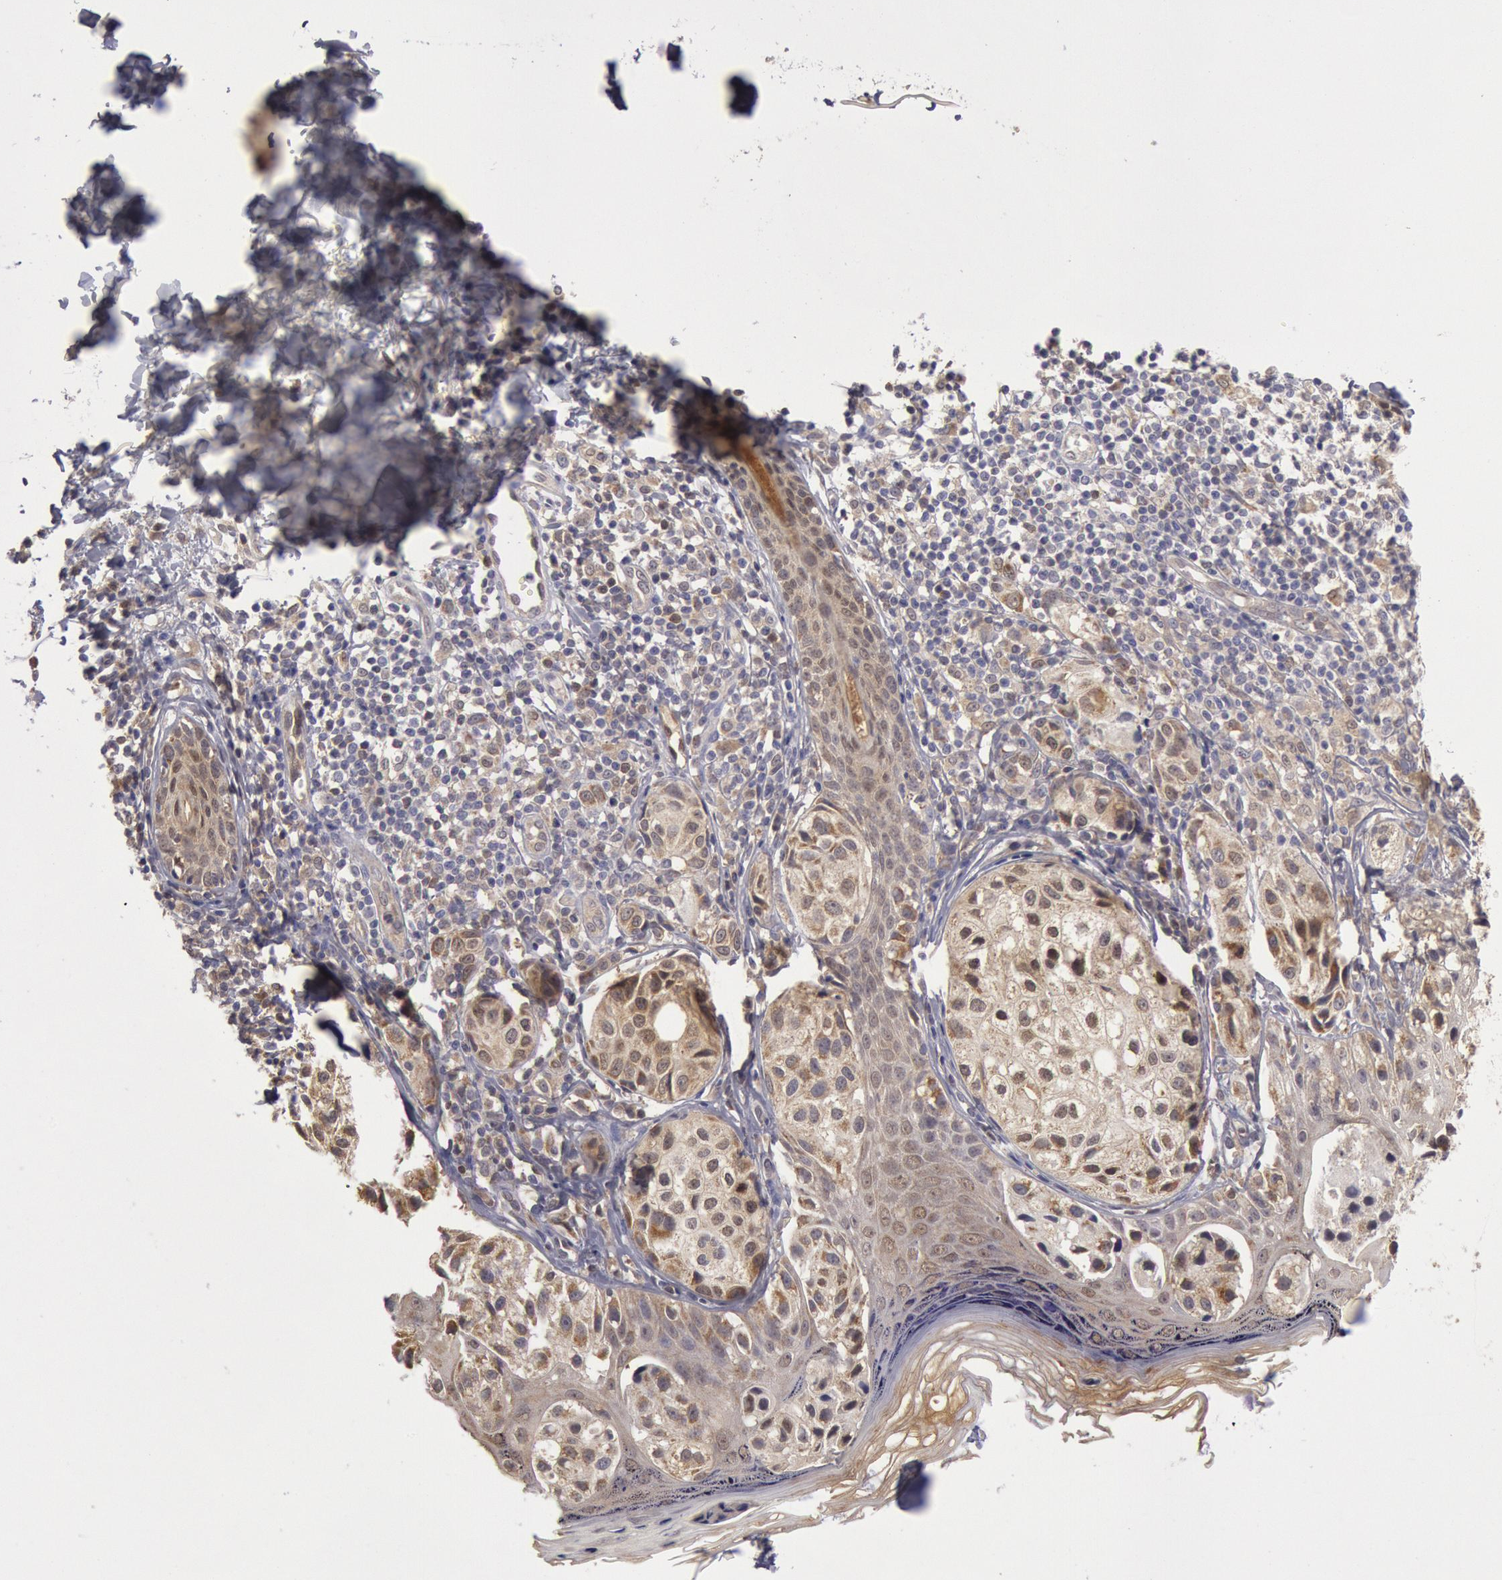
{"staining": {"intensity": "moderate", "quantity": "<25%", "location": "cytoplasmic/membranous"}, "tissue": "melanoma", "cell_type": "Tumor cells", "image_type": "cancer", "snomed": [{"axis": "morphology", "description": "Malignant melanoma, NOS"}, {"axis": "topography", "description": "Skin"}], "caption": "A photomicrograph showing moderate cytoplasmic/membranous staining in about <25% of tumor cells in malignant melanoma, as visualized by brown immunohistochemical staining.", "gene": "MPST", "patient": {"sex": "male", "age": 23}}